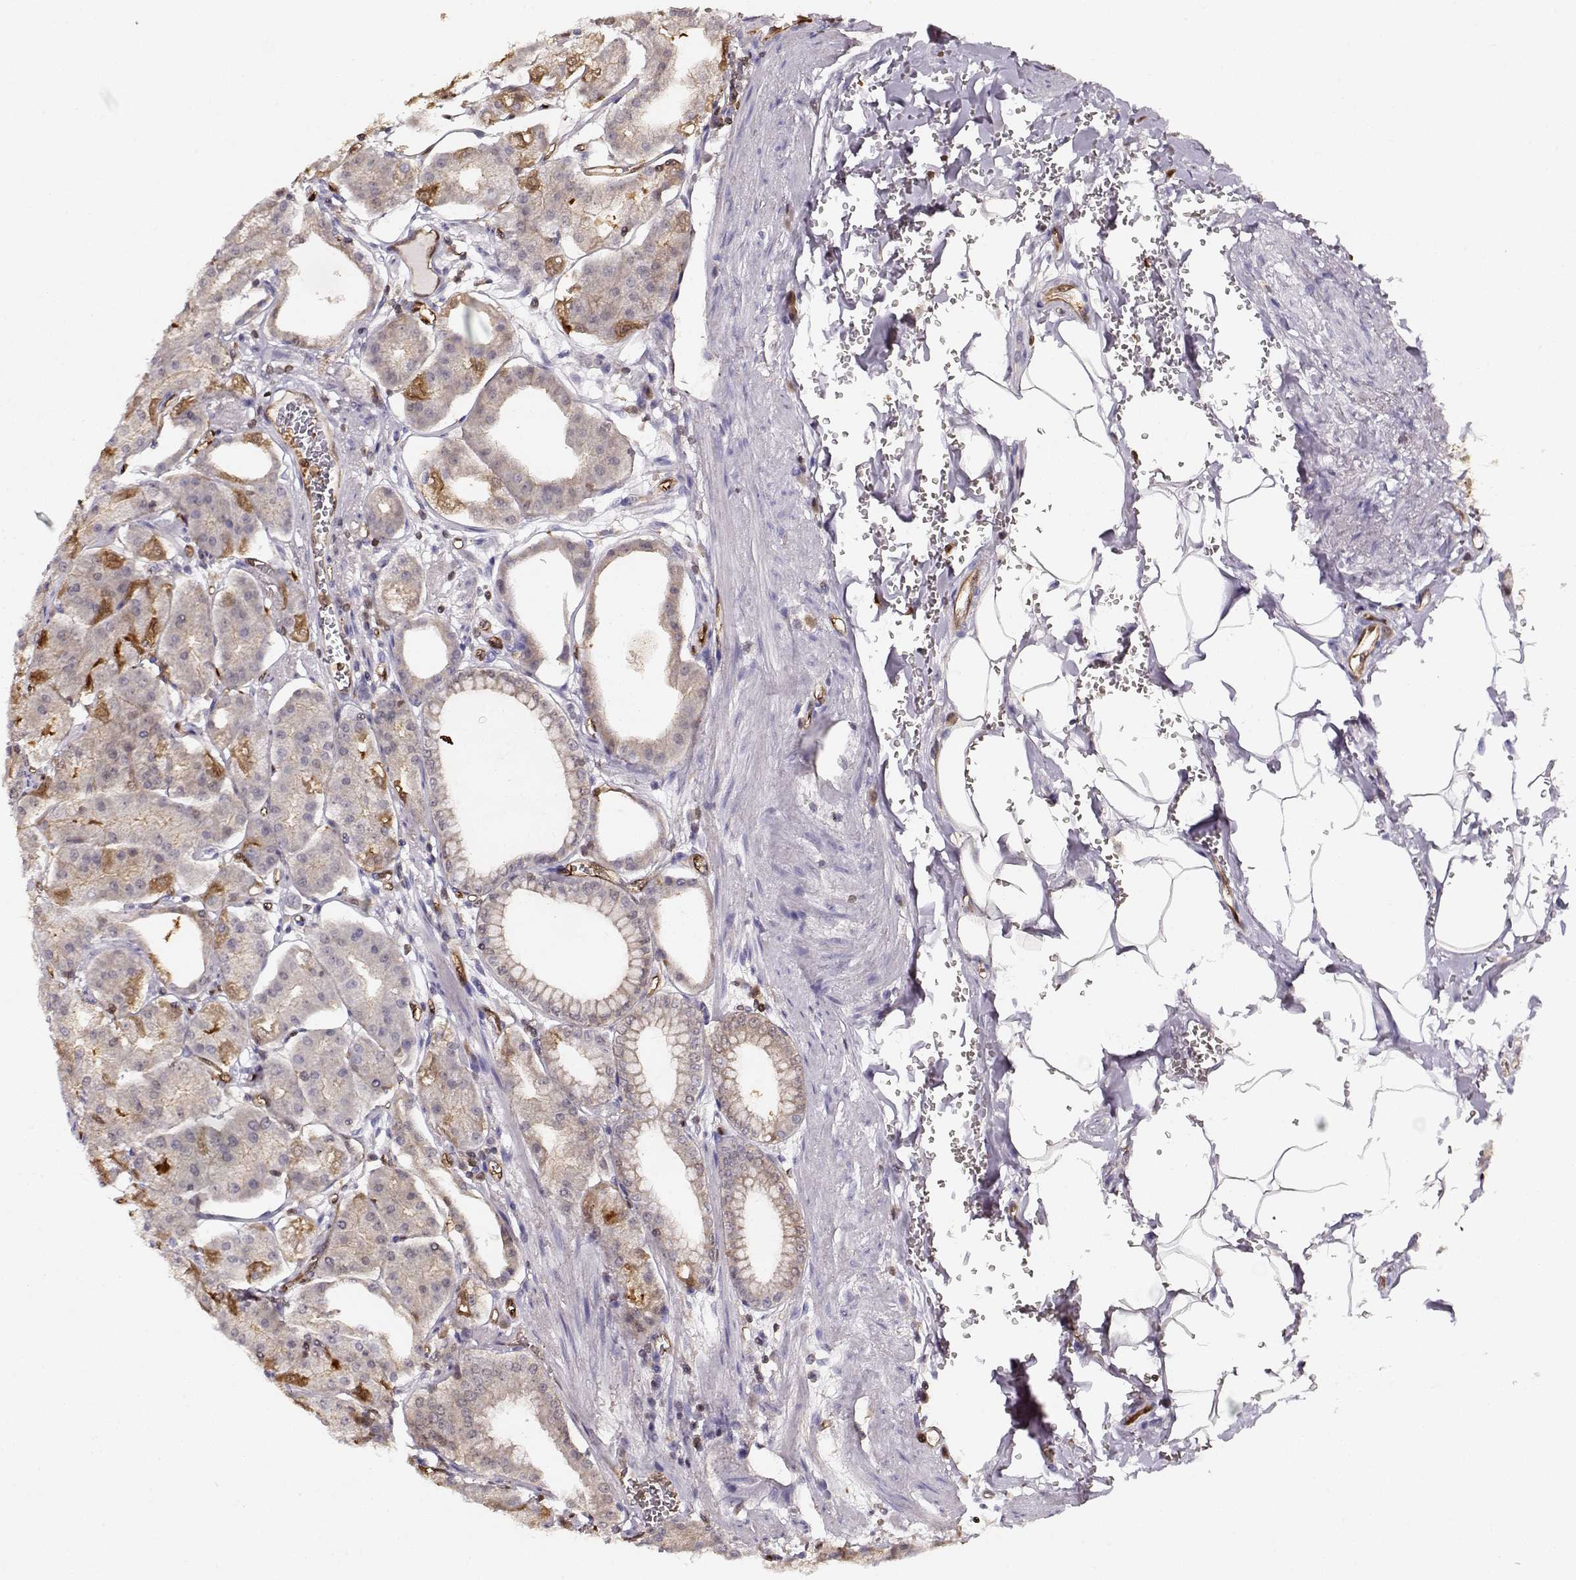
{"staining": {"intensity": "strong", "quantity": "25%-75%", "location": "cytoplasmic/membranous"}, "tissue": "stomach", "cell_type": "Glandular cells", "image_type": "normal", "snomed": [{"axis": "morphology", "description": "Normal tissue, NOS"}, {"axis": "topography", "description": "Stomach, lower"}], "caption": "Strong cytoplasmic/membranous expression for a protein is present in approximately 25%-75% of glandular cells of unremarkable stomach using IHC.", "gene": "PNP", "patient": {"sex": "male", "age": 71}}